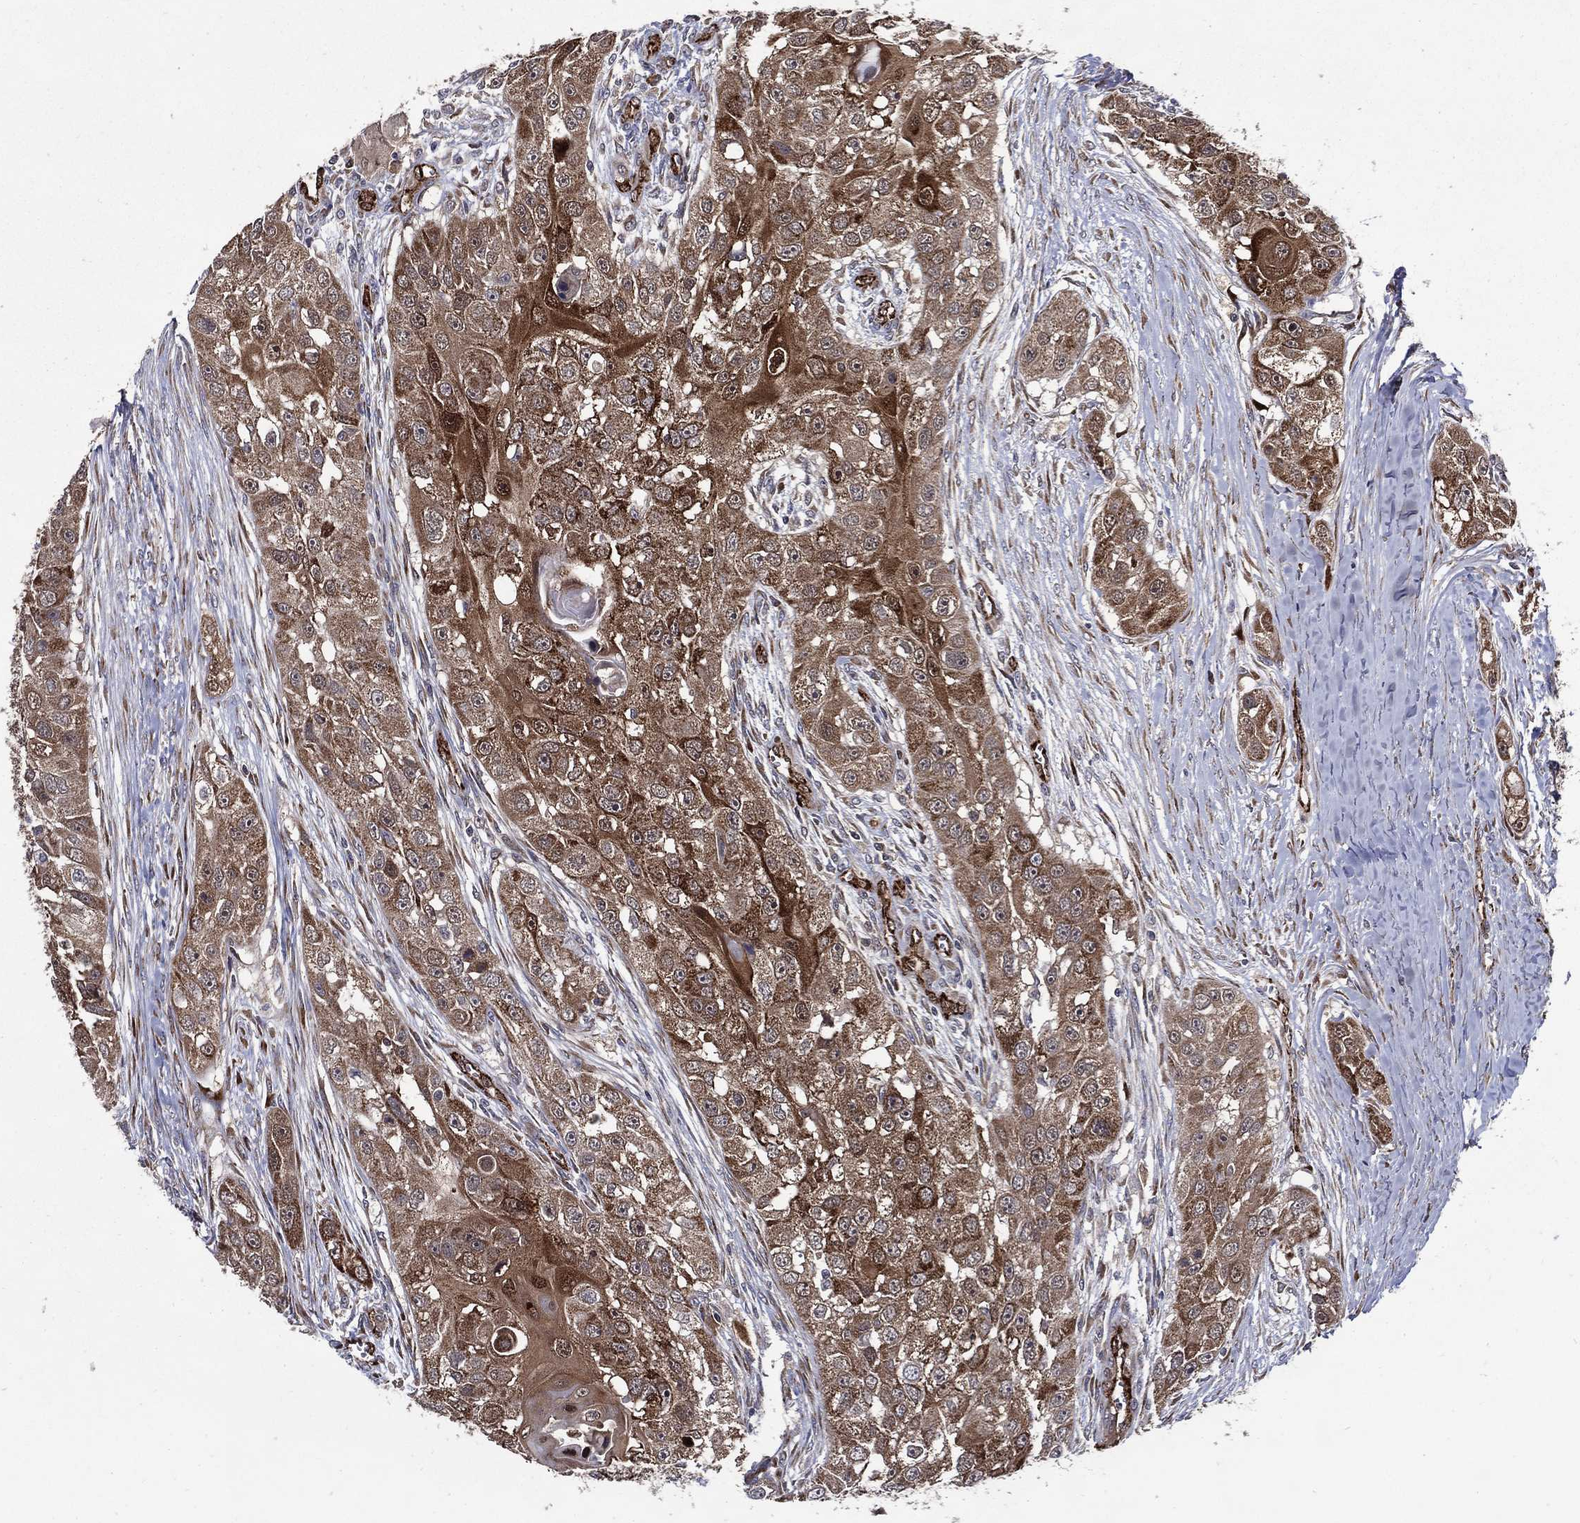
{"staining": {"intensity": "moderate", "quantity": "25%-75%", "location": "cytoplasmic/membranous"}, "tissue": "head and neck cancer", "cell_type": "Tumor cells", "image_type": "cancer", "snomed": [{"axis": "morphology", "description": "Normal tissue, NOS"}, {"axis": "morphology", "description": "Squamous cell carcinoma, NOS"}, {"axis": "topography", "description": "Skeletal muscle"}, {"axis": "topography", "description": "Head-Neck"}], "caption": "Immunohistochemistry (IHC) image of head and neck cancer stained for a protein (brown), which exhibits medium levels of moderate cytoplasmic/membranous staining in about 25%-75% of tumor cells.", "gene": "ARHGAP11A", "patient": {"sex": "male", "age": 51}}